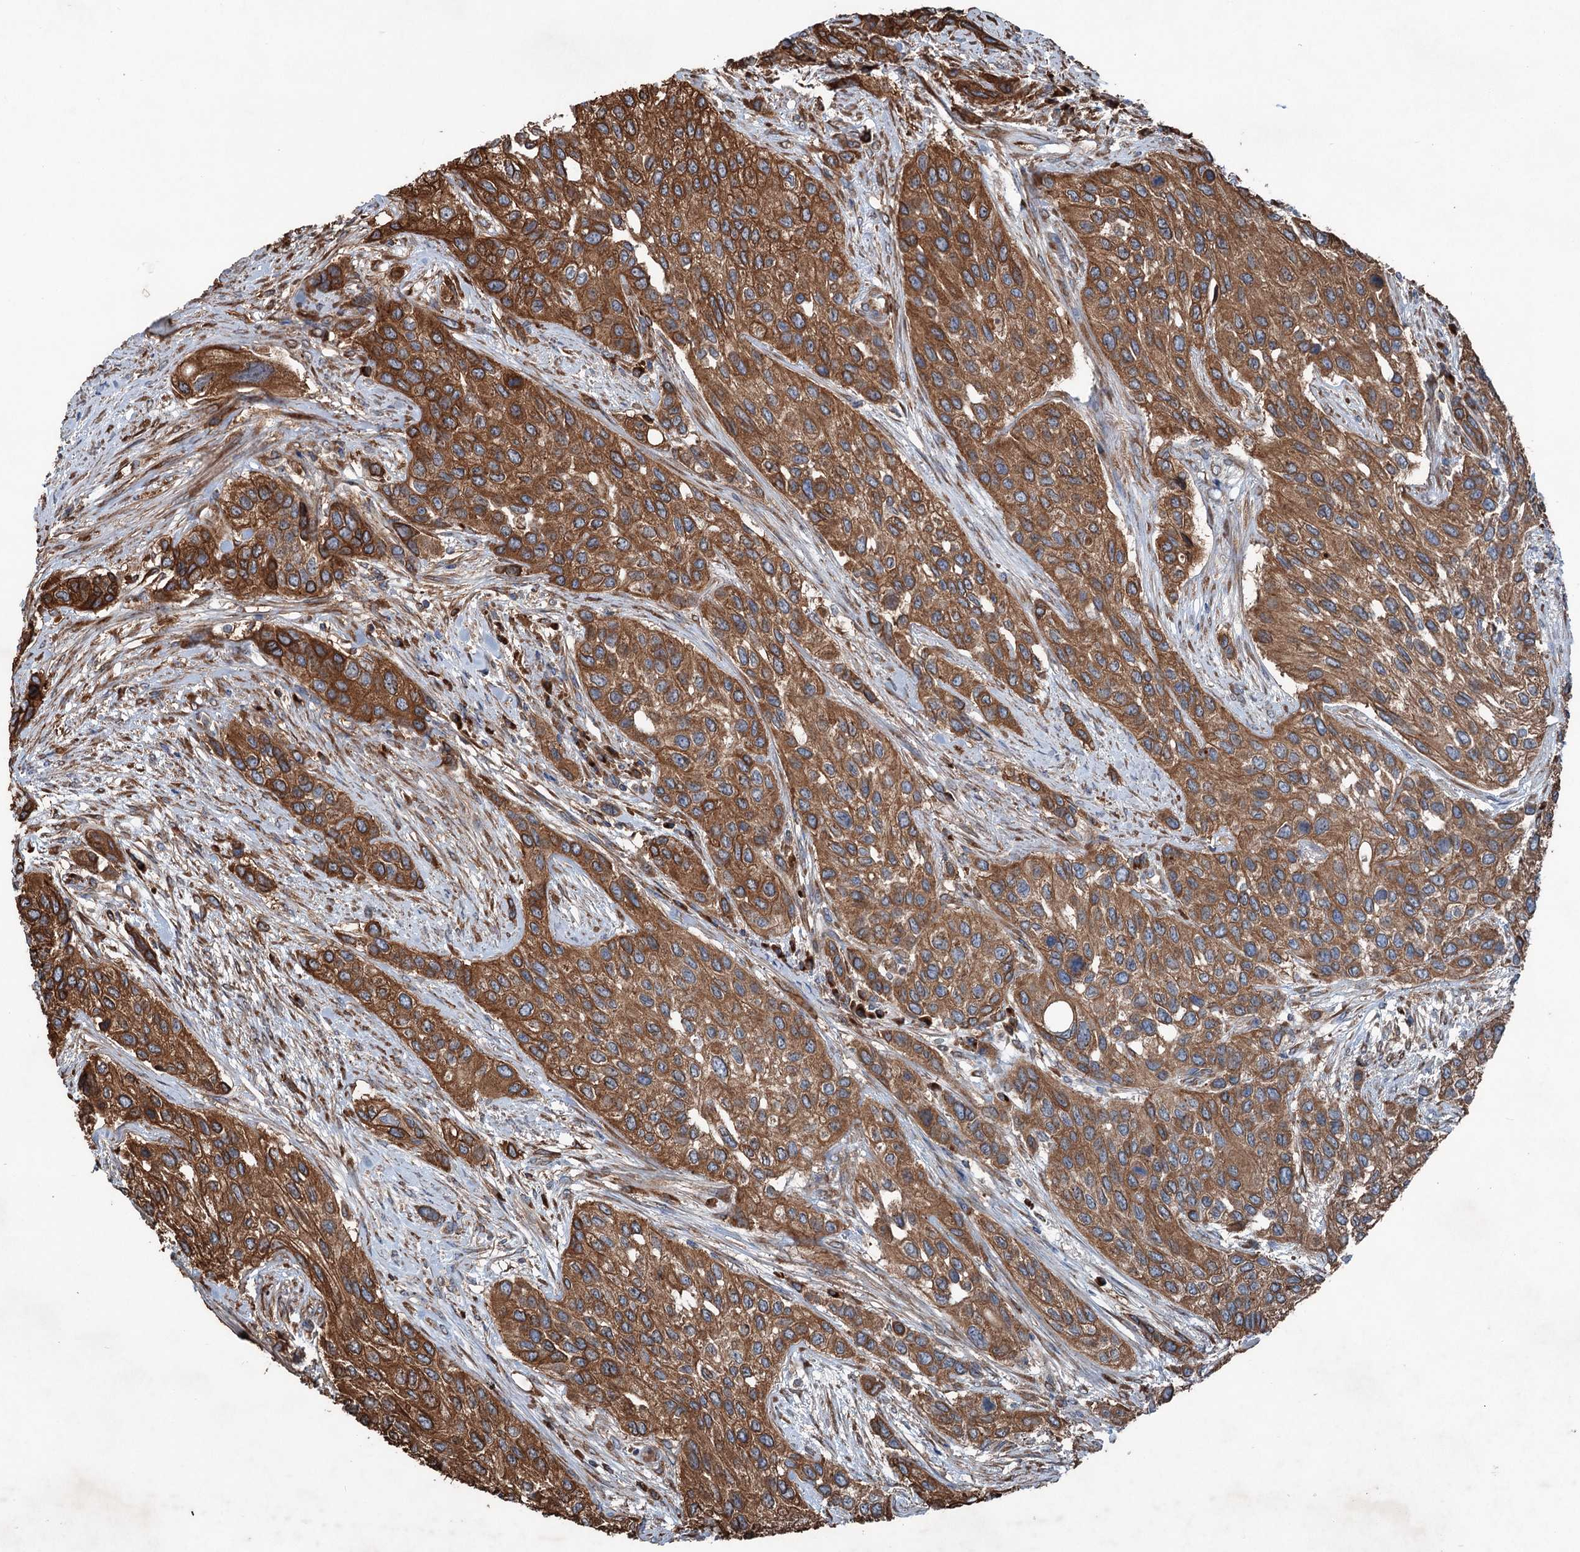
{"staining": {"intensity": "strong", "quantity": ">75%", "location": "cytoplasmic/membranous"}, "tissue": "urothelial cancer", "cell_type": "Tumor cells", "image_type": "cancer", "snomed": [{"axis": "morphology", "description": "Normal tissue, NOS"}, {"axis": "morphology", "description": "Urothelial carcinoma, High grade"}, {"axis": "topography", "description": "Vascular tissue"}, {"axis": "topography", "description": "Urinary bladder"}], "caption": "Immunohistochemistry staining of high-grade urothelial carcinoma, which exhibits high levels of strong cytoplasmic/membranous positivity in about >75% of tumor cells indicating strong cytoplasmic/membranous protein positivity. The staining was performed using DAB (brown) for protein detection and nuclei were counterstained in hematoxylin (blue).", "gene": "CALCOCO1", "patient": {"sex": "female", "age": 56}}